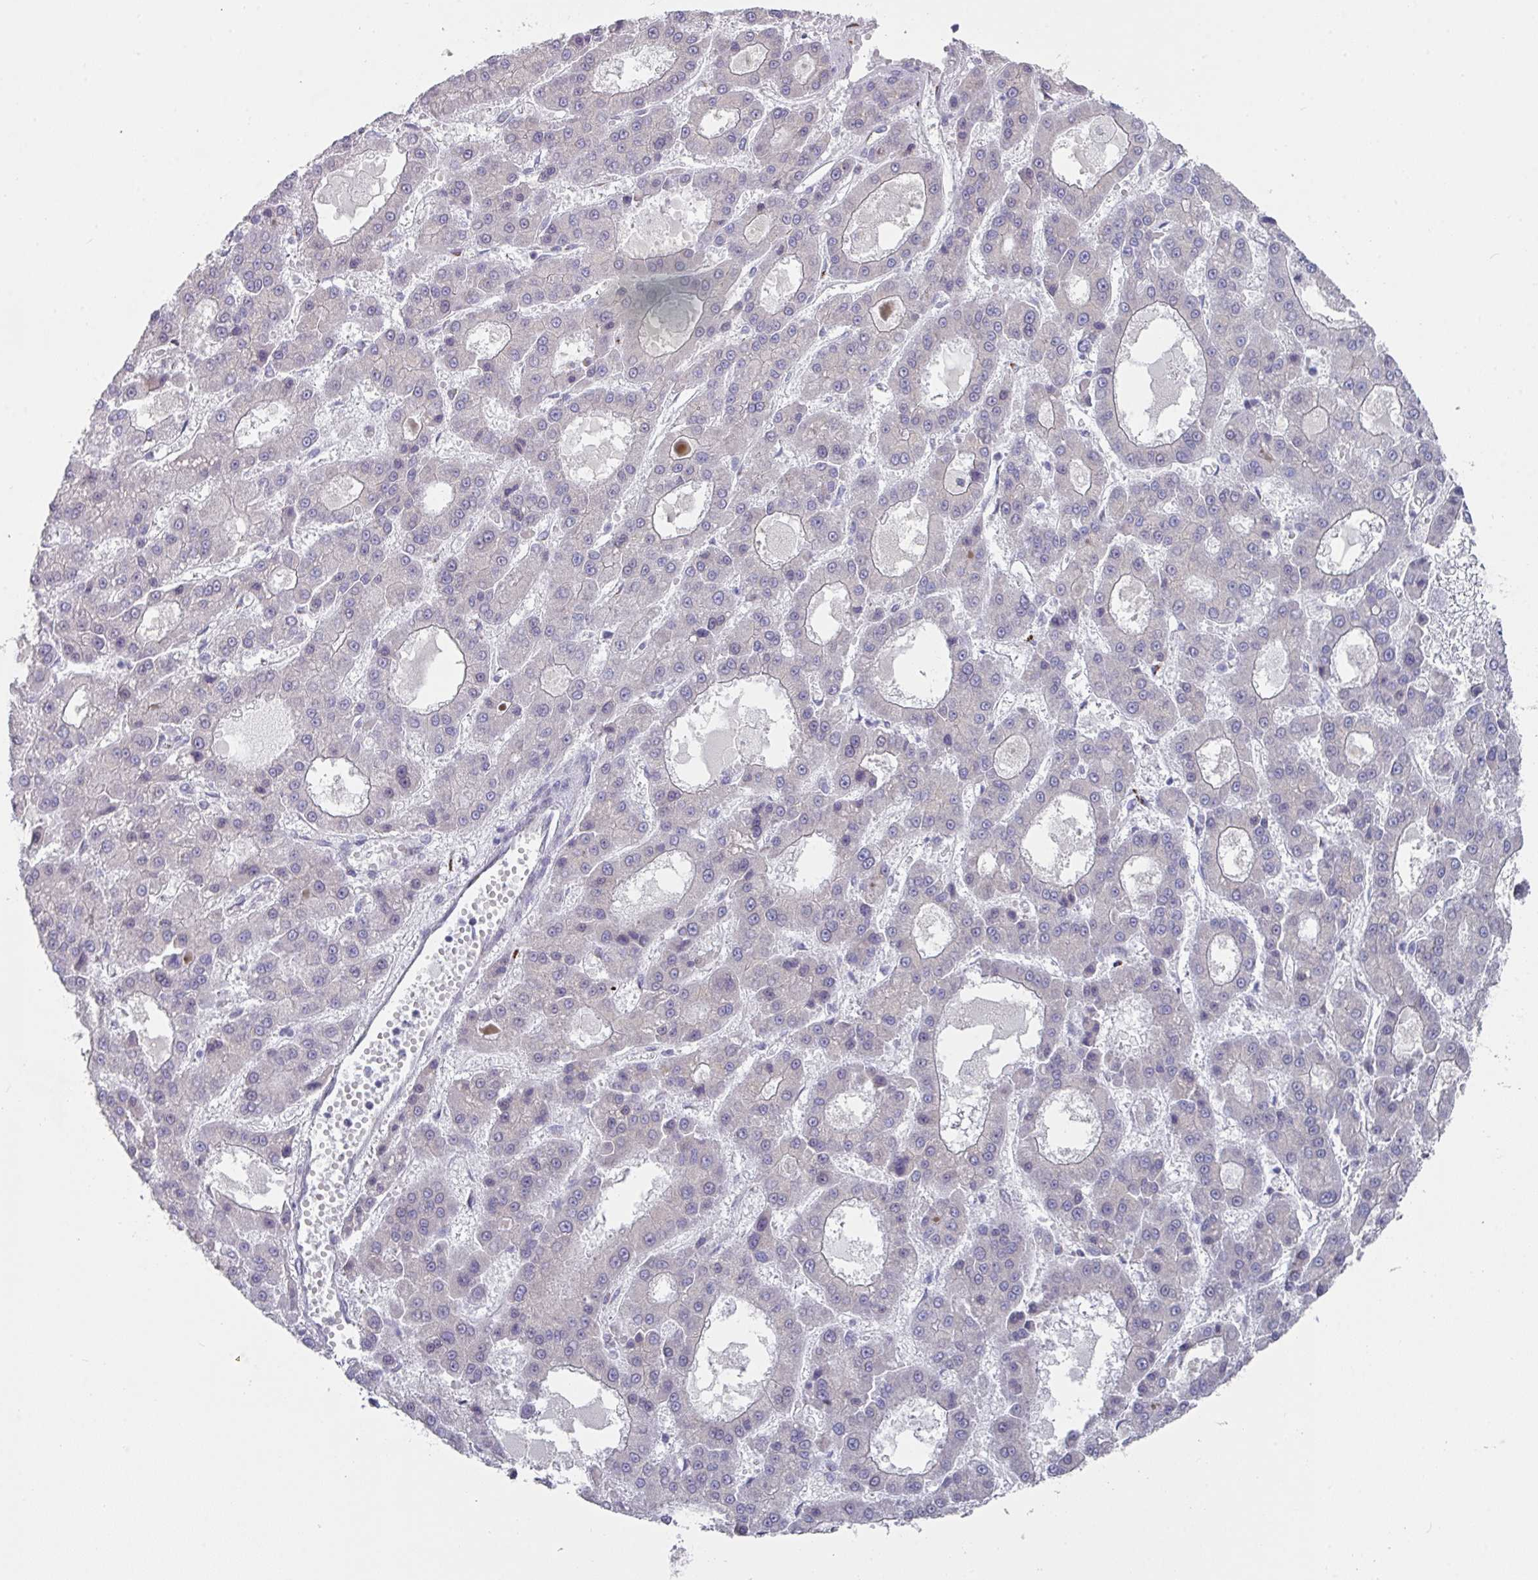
{"staining": {"intensity": "negative", "quantity": "none", "location": "none"}, "tissue": "liver cancer", "cell_type": "Tumor cells", "image_type": "cancer", "snomed": [{"axis": "morphology", "description": "Carcinoma, Hepatocellular, NOS"}, {"axis": "topography", "description": "Liver"}], "caption": "The IHC image has no significant positivity in tumor cells of hepatocellular carcinoma (liver) tissue.", "gene": "VKORC1L1", "patient": {"sex": "male", "age": 70}}